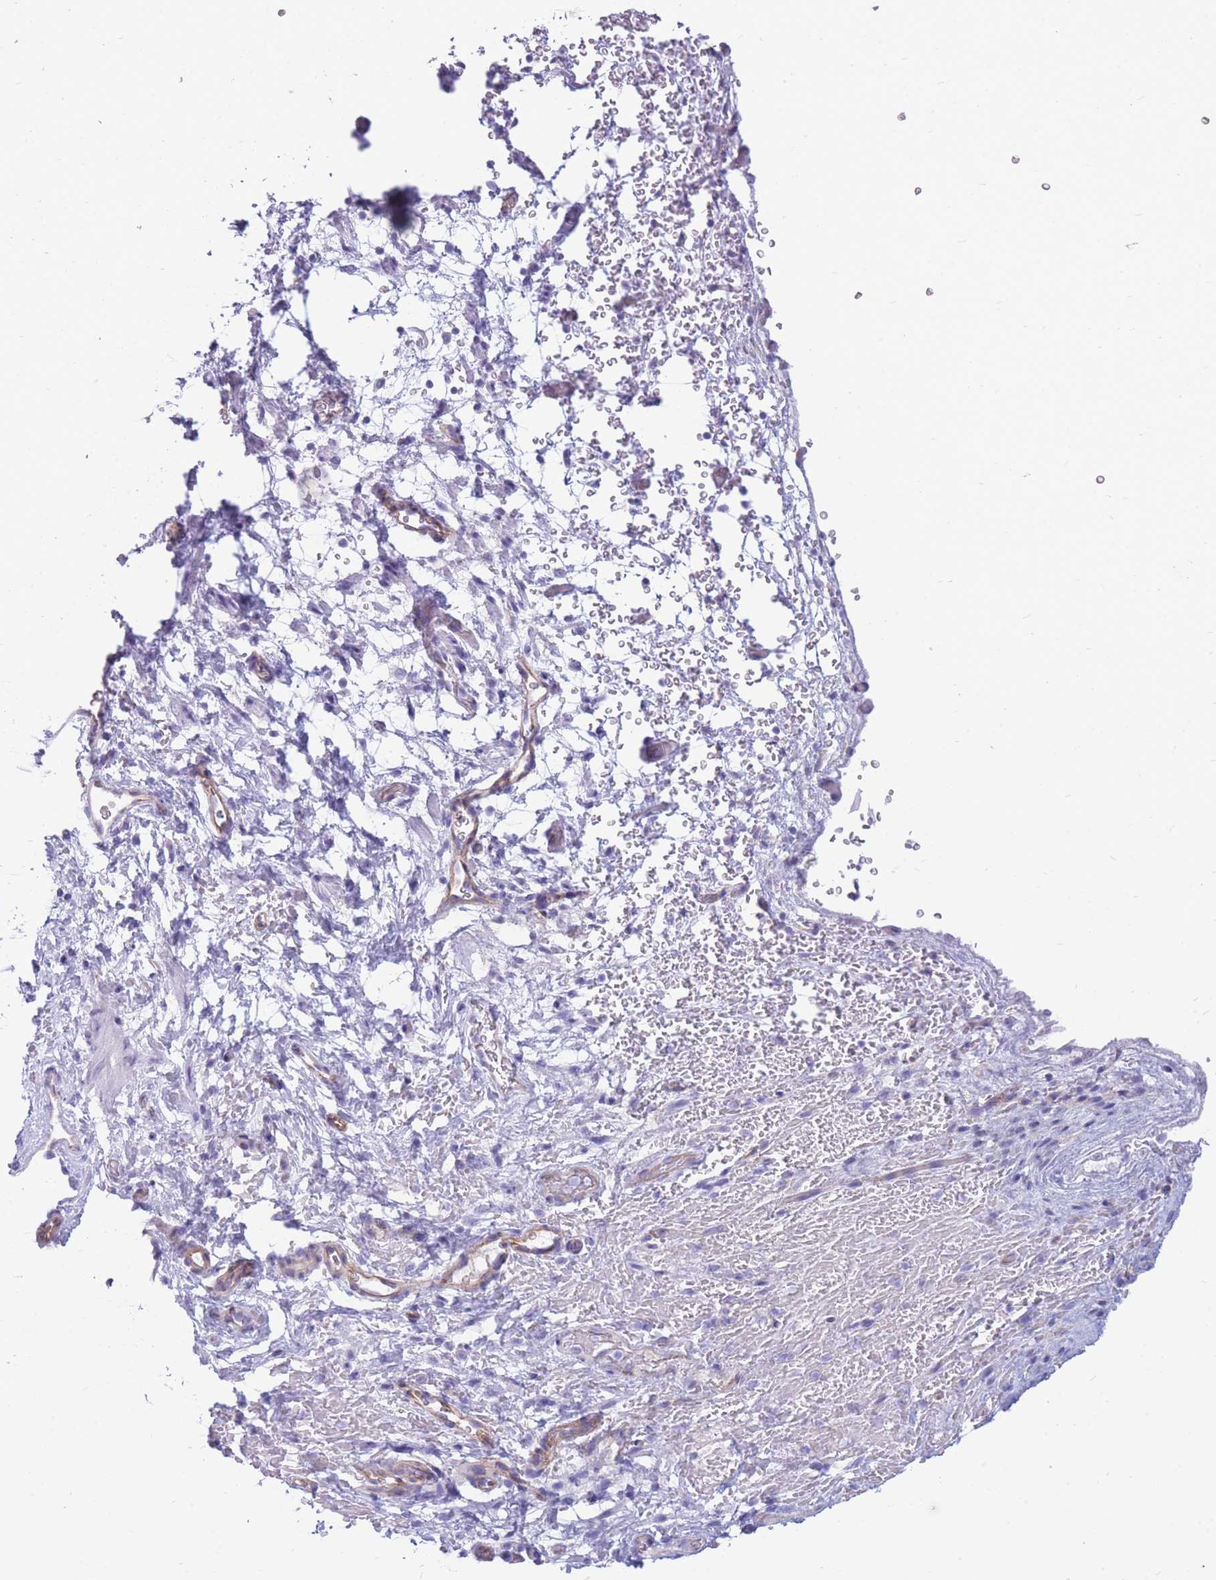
{"staining": {"intensity": "weak", "quantity": "25%-75%", "location": "cytoplasmic/membranous"}, "tissue": "smooth muscle", "cell_type": "Smooth muscle cells", "image_type": "normal", "snomed": [{"axis": "morphology", "description": "Normal tissue, NOS"}, {"axis": "topography", "description": "Smooth muscle"}, {"axis": "topography", "description": "Peripheral nerve tissue"}], "caption": "Immunohistochemical staining of benign smooth muscle shows weak cytoplasmic/membranous protein positivity in about 25%-75% of smooth muscle cells.", "gene": "MTSS2", "patient": {"sex": "male", "age": 69}}